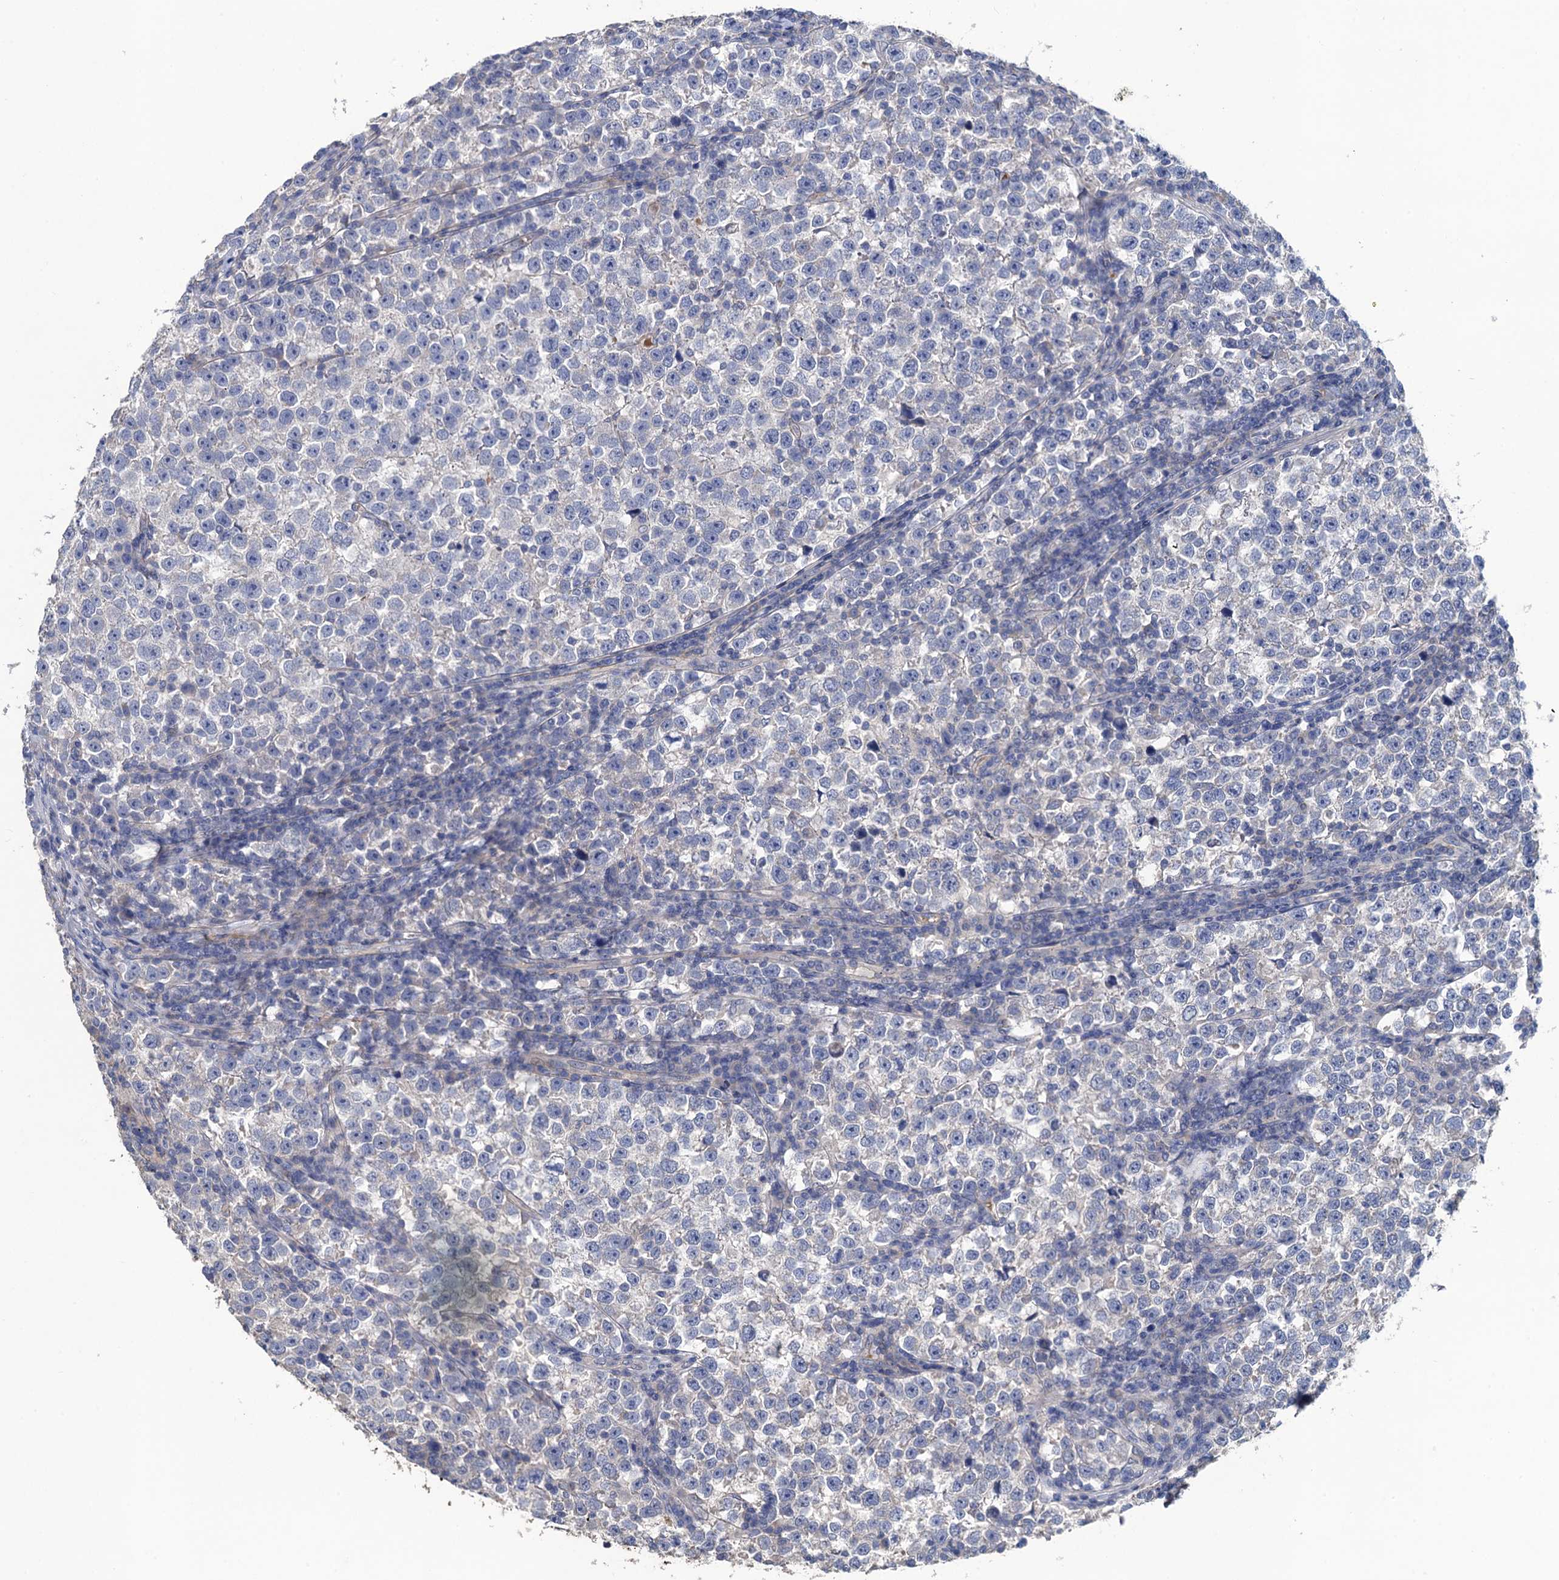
{"staining": {"intensity": "negative", "quantity": "none", "location": "none"}, "tissue": "testis cancer", "cell_type": "Tumor cells", "image_type": "cancer", "snomed": [{"axis": "morphology", "description": "Normal tissue, NOS"}, {"axis": "morphology", "description": "Seminoma, NOS"}, {"axis": "topography", "description": "Testis"}], "caption": "A photomicrograph of seminoma (testis) stained for a protein exhibits no brown staining in tumor cells.", "gene": "SMCO3", "patient": {"sex": "male", "age": 43}}